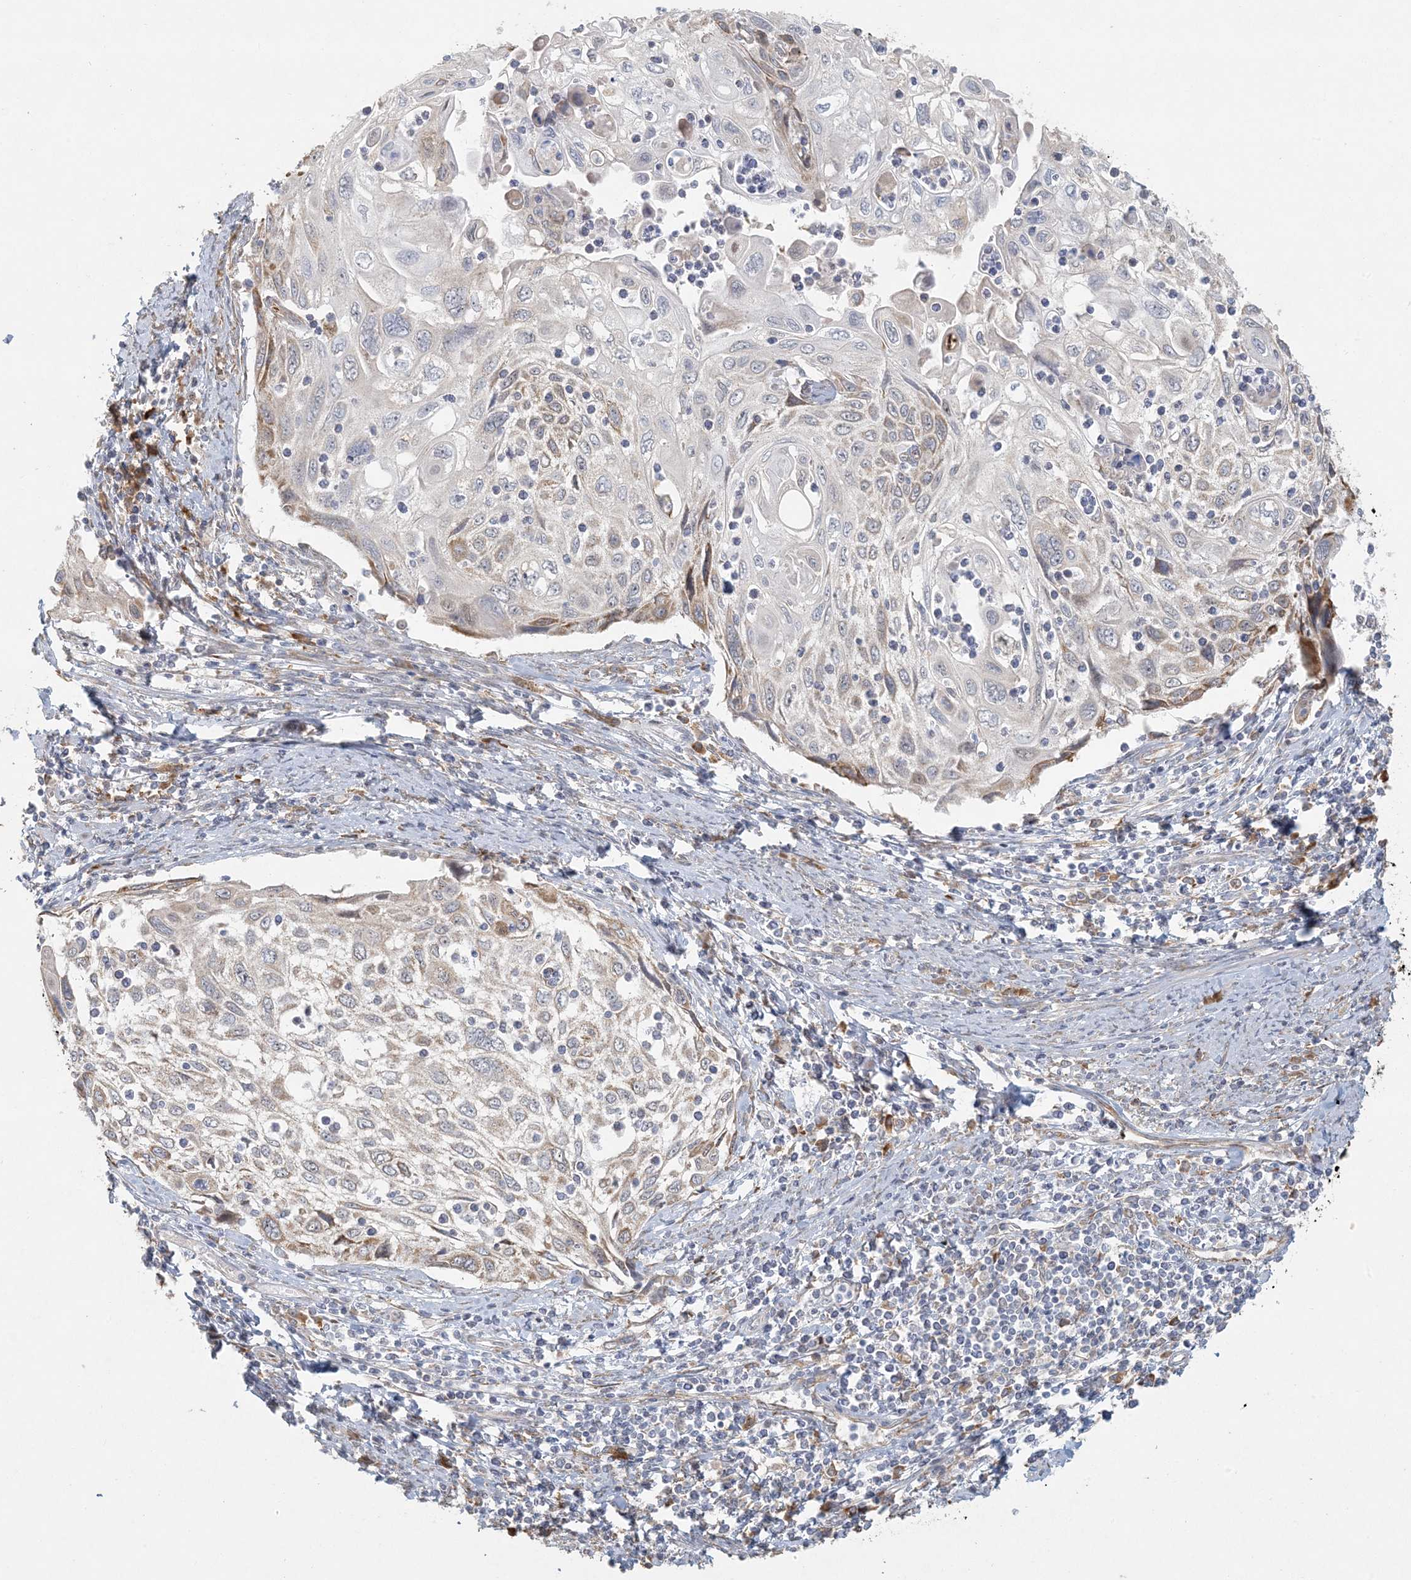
{"staining": {"intensity": "moderate", "quantity": "<25%", "location": "cytoplasmic/membranous"}, "tissue": "cervical cancer", "cell_type": "Tumor cells", "image_type": "cancer", "snomed": [{"axis": "morphology", "description": "Squamous cell carcinoma, NOS"}, {"axis": "topography", "description": "Cervix"}], "caption": "IHC staining of cervical squamous cell carcinoma, which displays low levels of moderate cytoplasmic/membranous expression in about <25% of tumor cells indicating moderate cytoplasmic/membranous protein staining. The staining was performed using DAB (3,3'-diaminobenzidine) (brown) for protein detection and nuclei were counterstained in hematoxylin (blue).", "gene": "HACL1", "patient": {"sex": "female", "age": 70}}